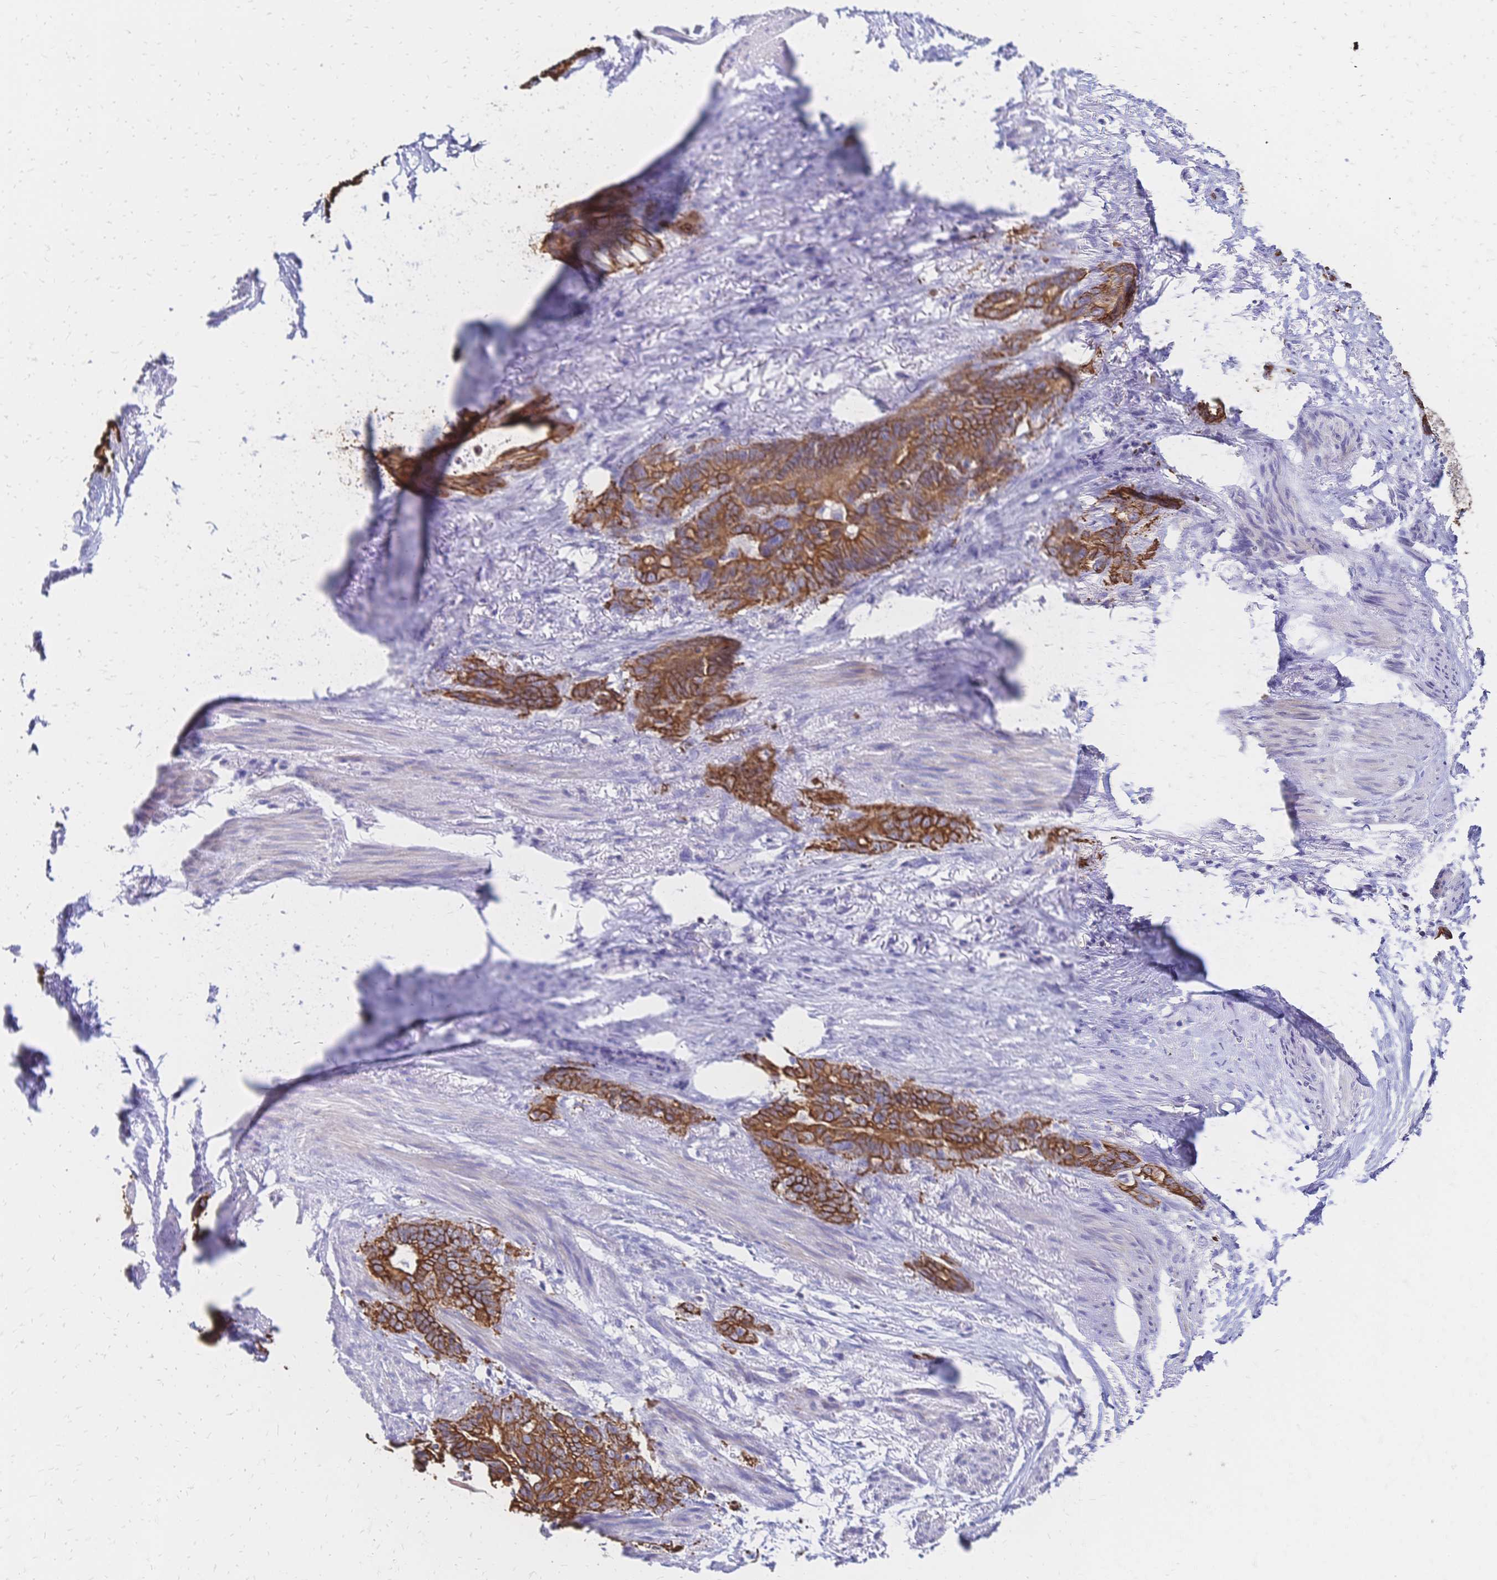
{"staining": {"intensity": "strong", "quantity": ">75%", "location": "cytoplasmic/membranous"}, "tissue": "stomach cancer", "cell_type": "Tumor cells", "image_type": "cancer", "snomed": [{"axis": "morphology", "description": "Normal tissue, NOS"}, {"axis": "morphology", "description": "Adenocarcinoma, NOS"}, {"axis": "topography", "description": "Esophagus"}, {"axis": "topography", "description": "Stomach, upper"}], "caption": "Immunohistochemistry of human stomach cancer reveals high levels of strong cytoplasmic/membranous staining in about >75% of tumor cells.", "gene": "DTNB", "patient": {"sex": "male", "age": 62}}